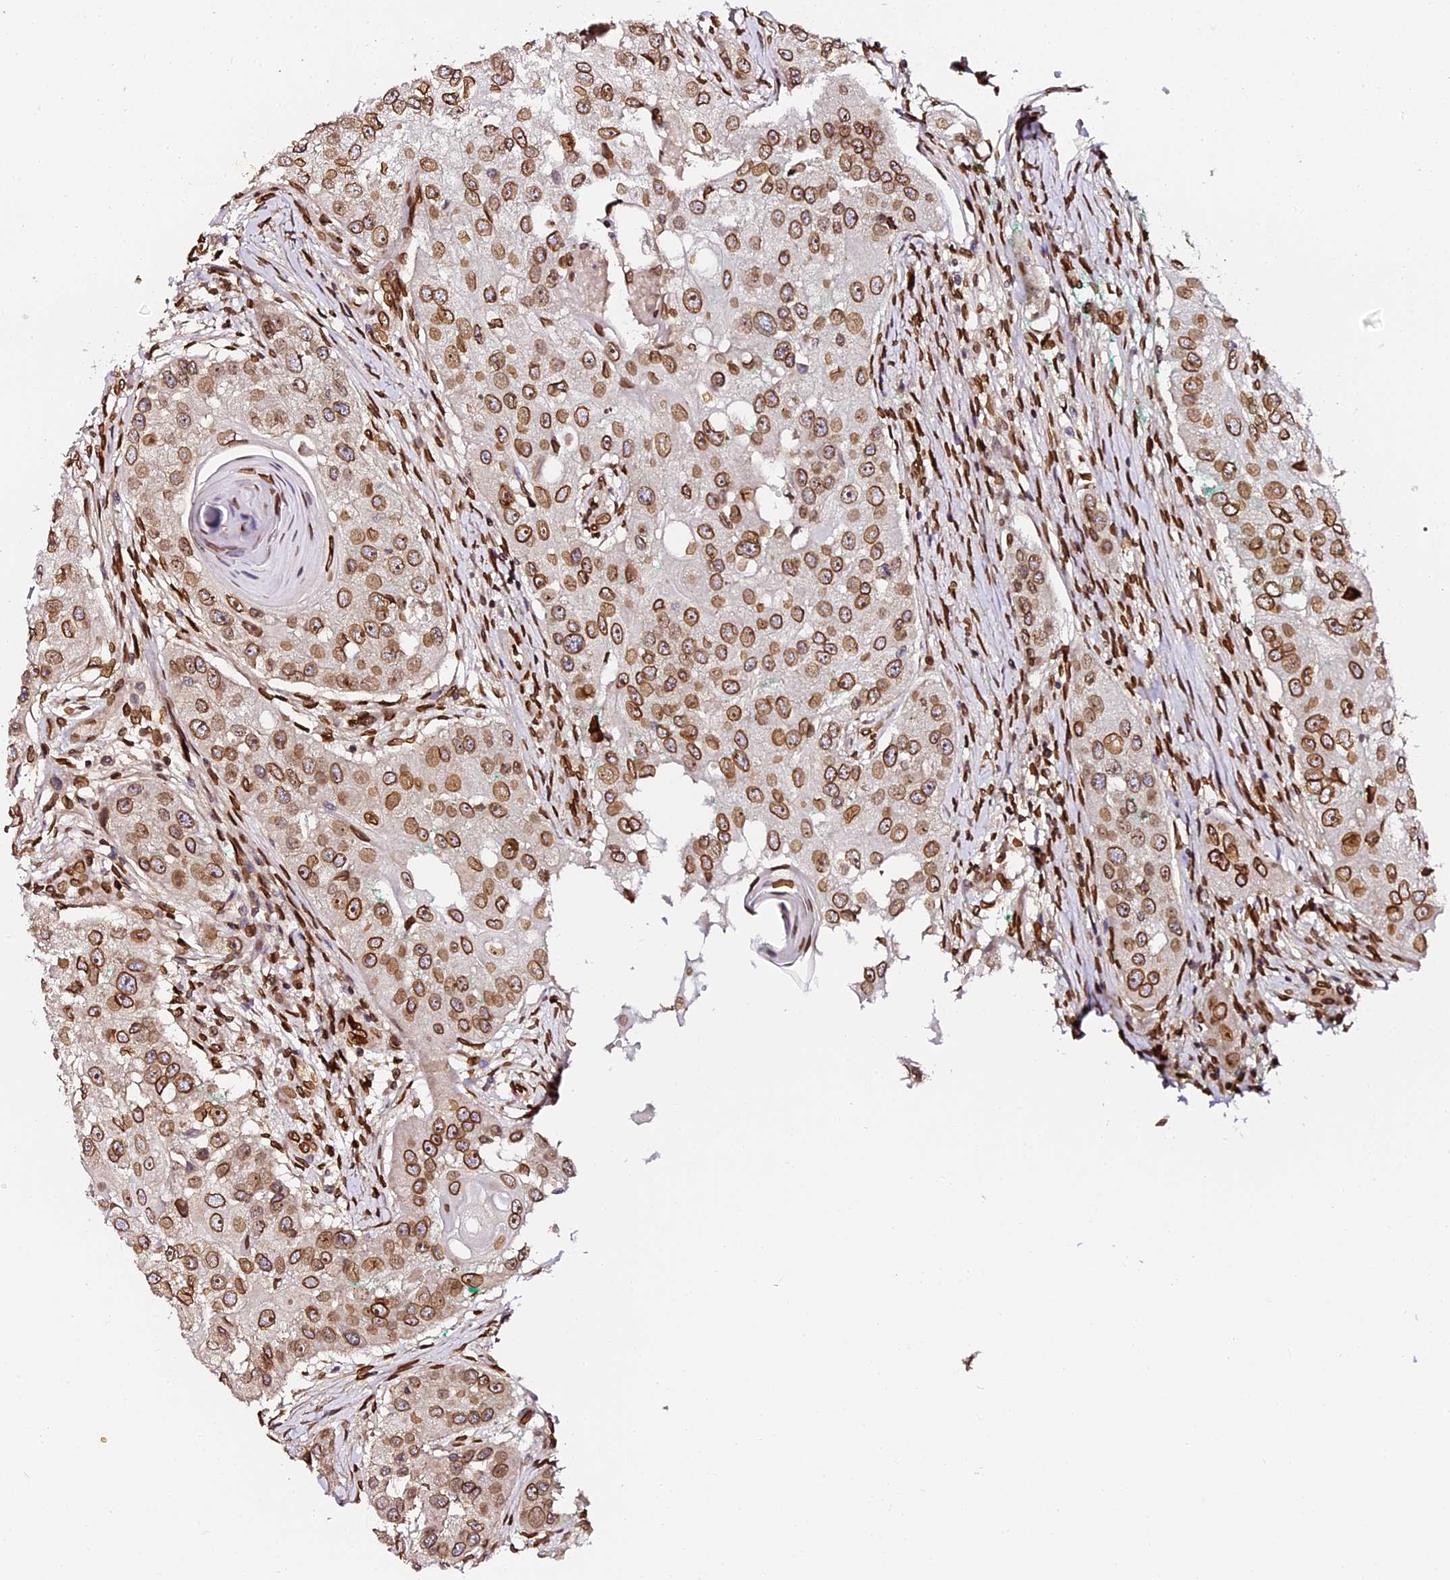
{"staining": {"intensity": "moderate", "quantity": ">75%", "location": "cytoplasmic/membranous,nuclear"}, "tissue": "head and neck cancer", "cell_type": "Tumor cells", "image_type": "cancer", "snomed": [{"axis": "morphology", "description": "Normal tissue, NOS"}, {"axis": "morphology", "description": "Squamous cell carcinoma, NOS"}, {"axis": "topography", "description": "Skeletal muscle"}, {"axis": "topography", "description": "Head-Neck"}], "caption": "Immunohistochemical staining of human head and neck squamous cell carcinoma reveals medium levels of moderate cytoplasmic/membranous and nuclear positivity in about >75% of tumor cells.", "gene": "ANAPC5", "patient": {"sex": "male", "age": 51}}